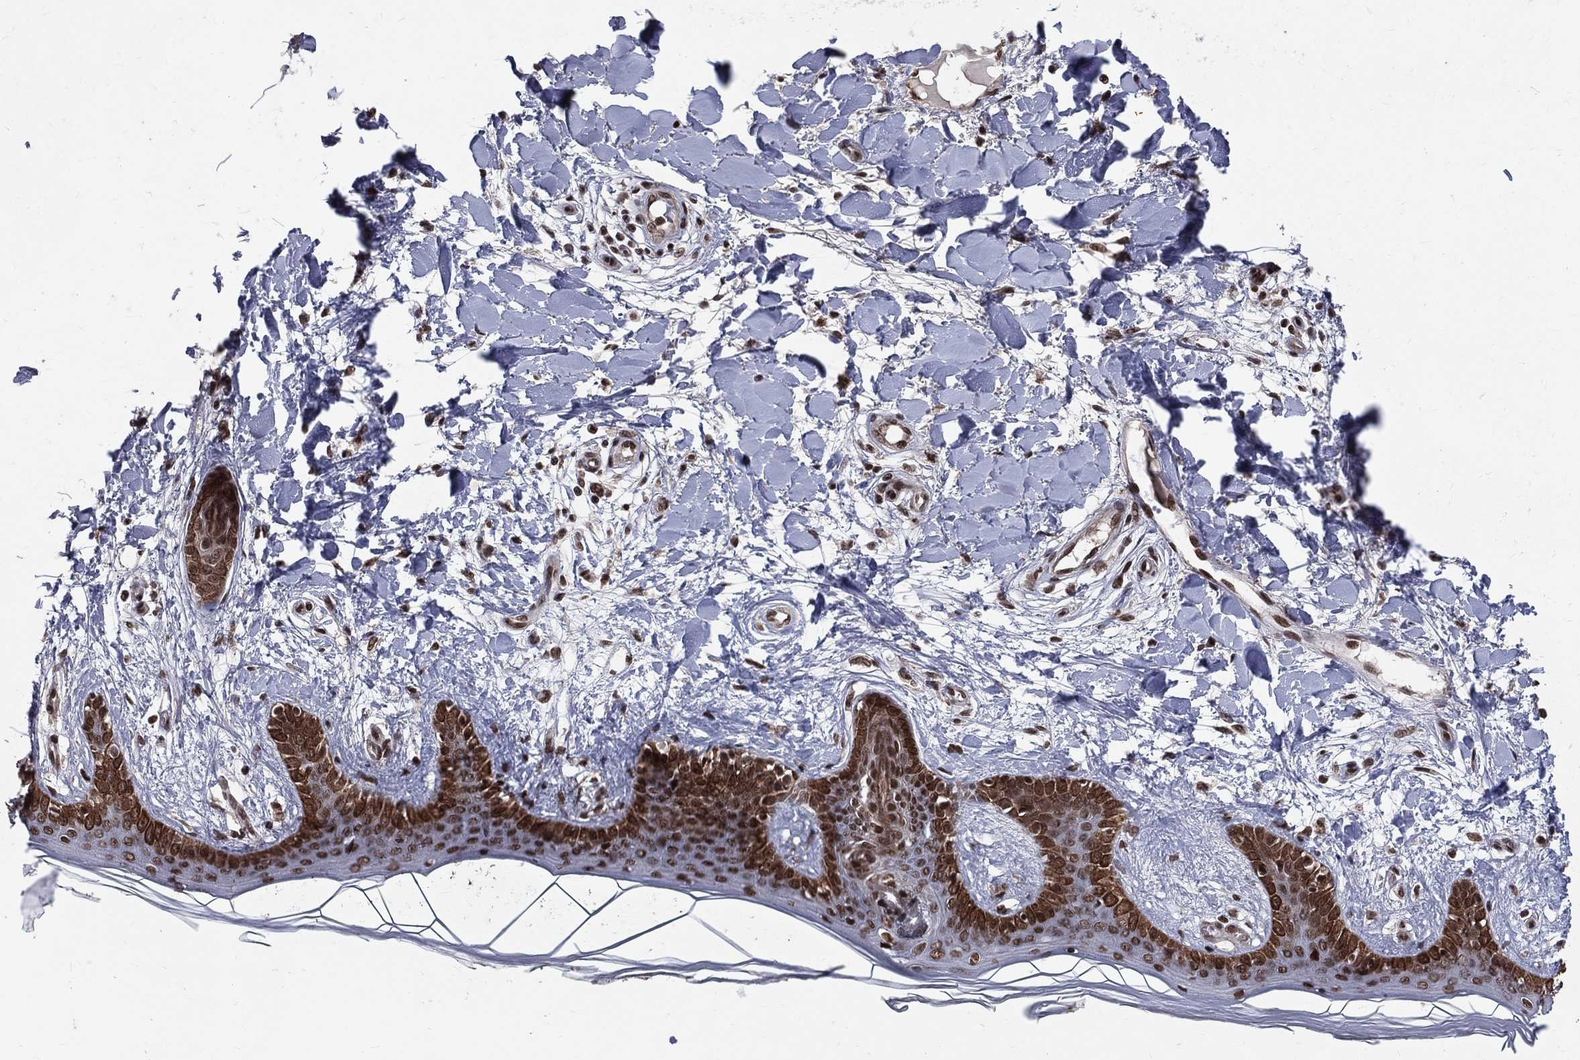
{"staining": {"intensity": "strong", "quantity": ">75%", "location": "nuclear"}, "tissue": "skin", "cell_type": "Fibroblasts", "image_type": "normal", "snomed": [{"axis": "morphology", "description": "Normal tissue, NOS"}, {"axis": "morphology", "description": "Malignant melanoma, NOS"}, {"axis": "topography", "description": "Skin"}], "caption": "Immunohistochemistry (DAB) staining of benign skin exhibits strong nuclear protein staining in approximately >75% of fibroblasts.", "gene": "SMC3", "patient": {"sex": "female", "age": 34}}